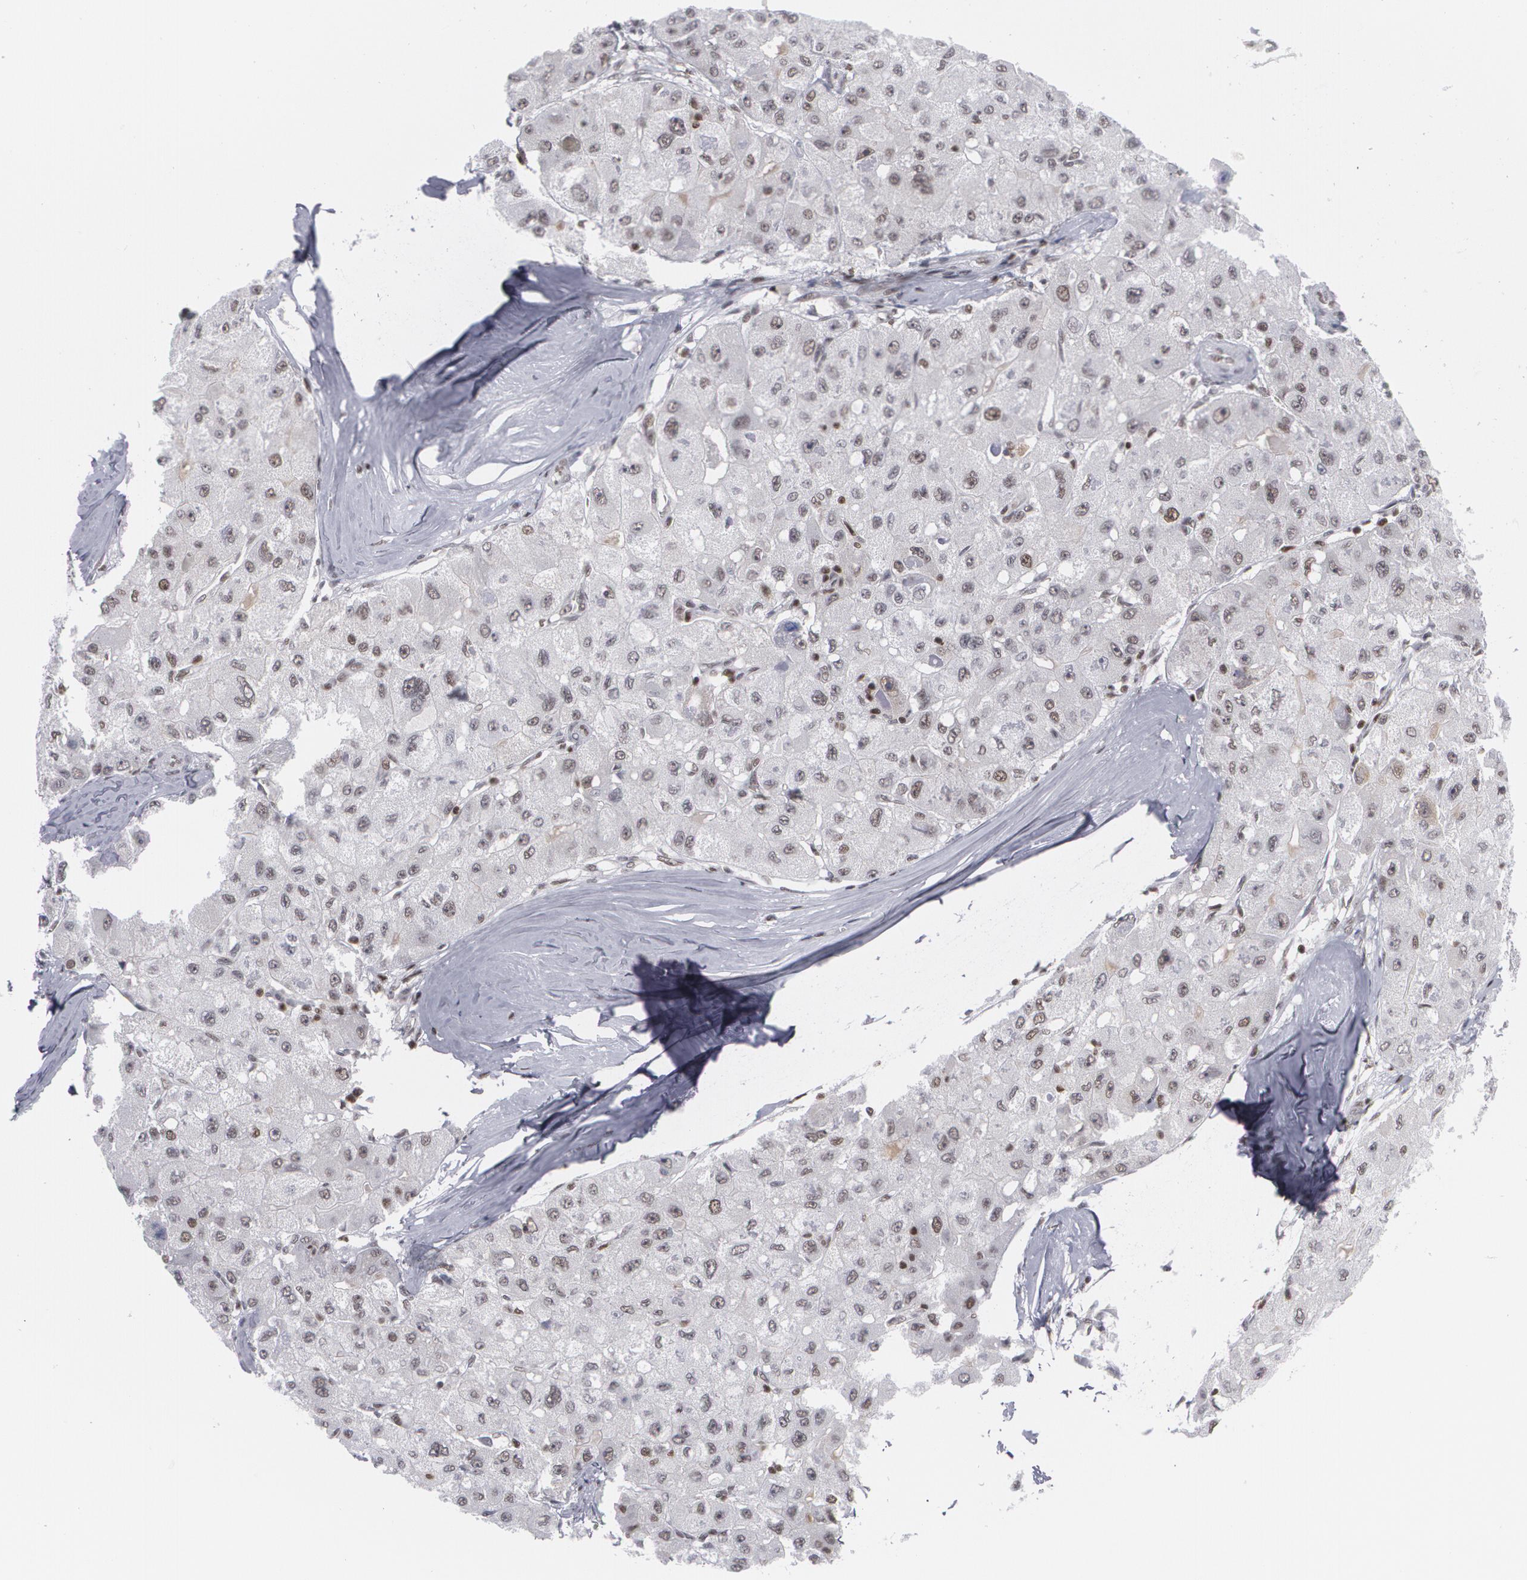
{"staining": {"intensity": "weak", "quantity": "25%-75%", "location": "nuclear"}, "tissue": "liver cancer", "cell_type": "Tumor cells", "image_type": "cancer", "snomed": [{"axis": "morphology", "description": "Carcinoma, Hepatocellular, NOS"}, {"axis": "topography", "description": "Liver"}], "caption": "Immunohistochemistry (IHC) (DAB (3,3'-diaminobenzidine)) staining of hepatocellular carcinoma (liver) reveals weak nuclear protein expression in approximately 25%-75% of tumor cells.", "gene": "MCL1", "patient": {"sex": "male", "age": 80}}